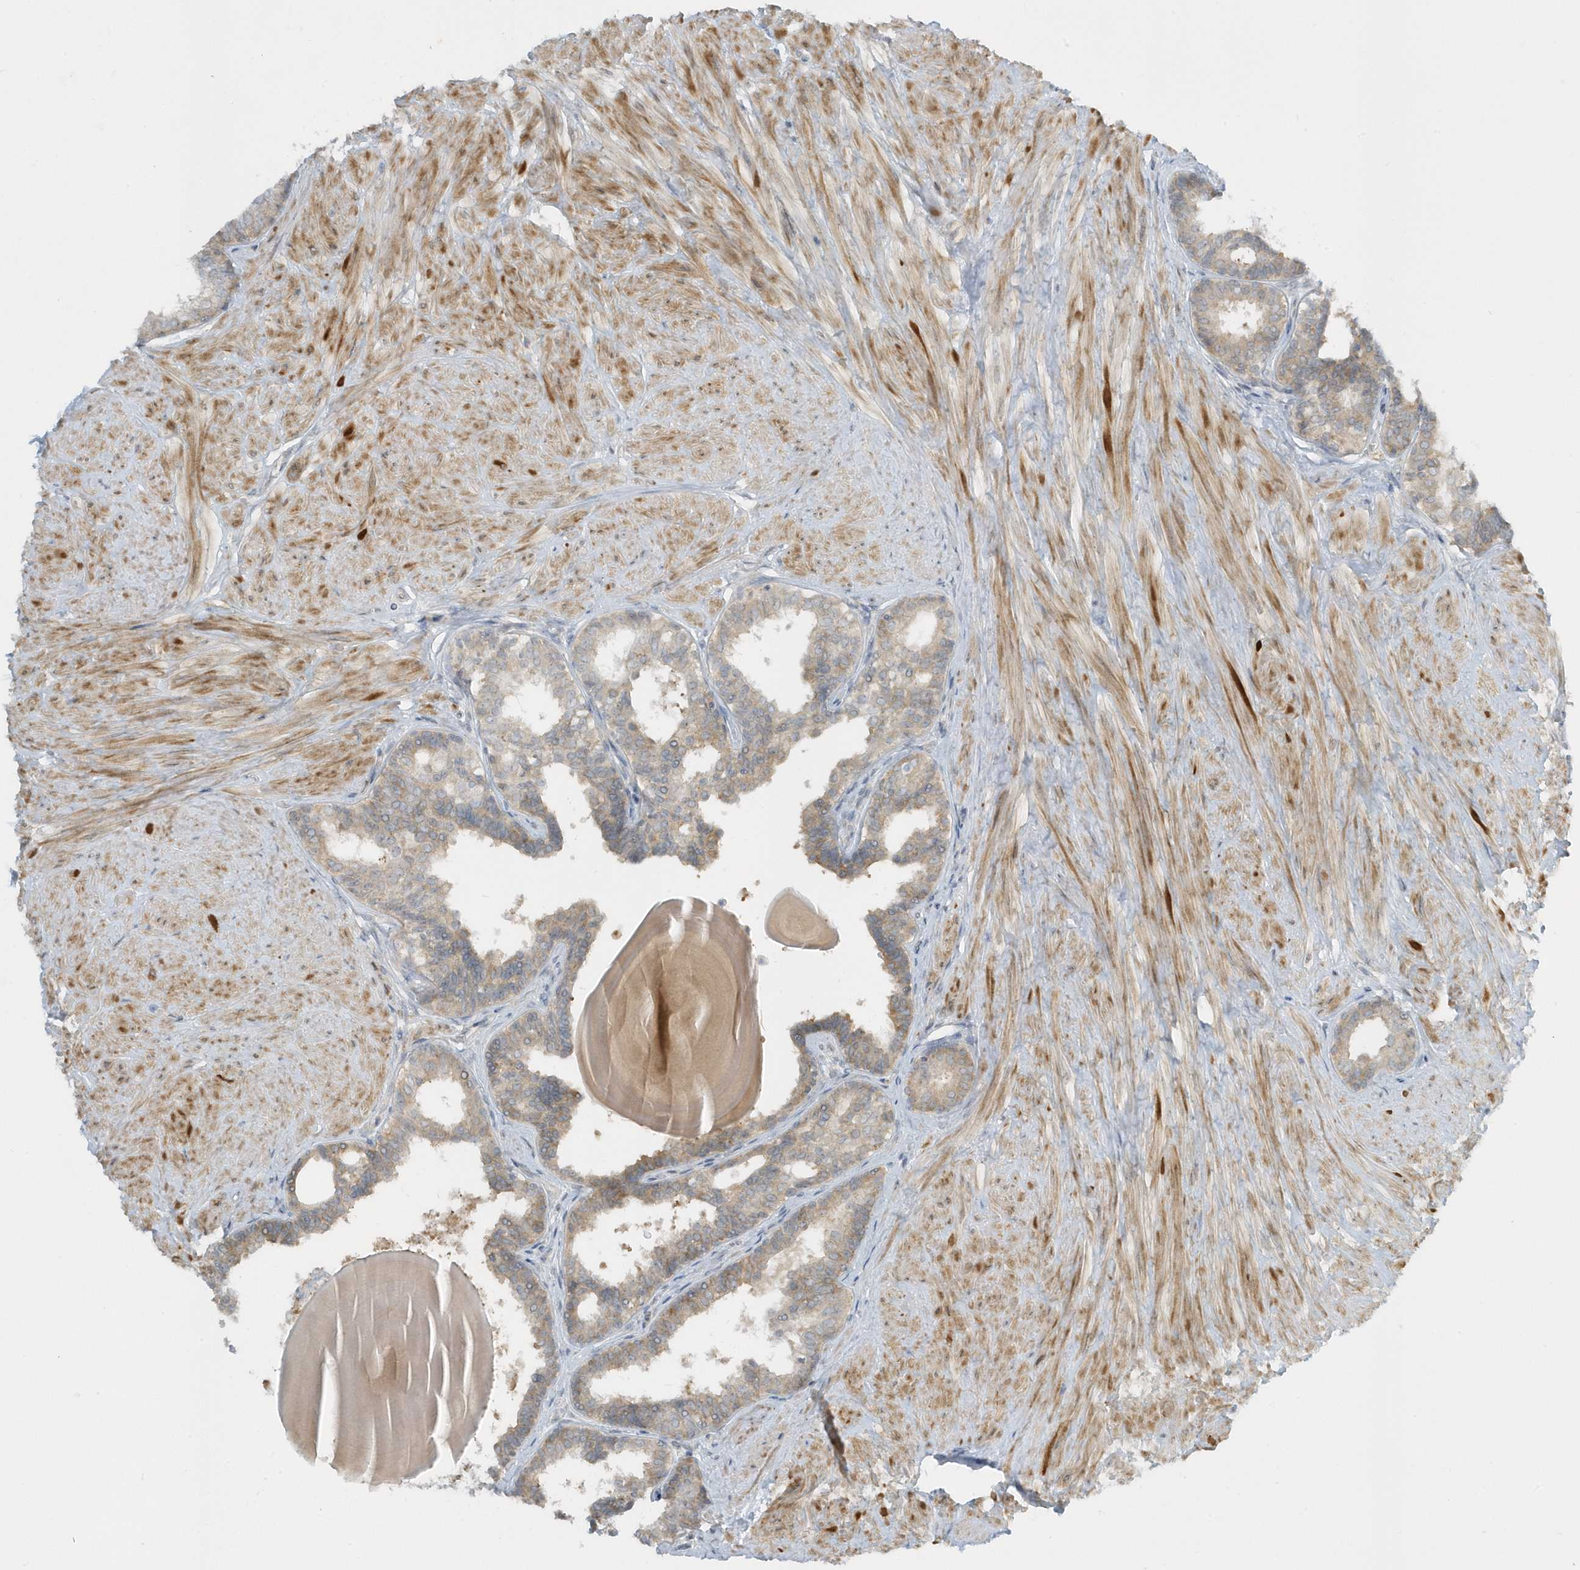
{"staining": {"intensity": "moderate", "quantity": ">75%", "location": "cytoplasmic/membranous"}, "tissue": "prostate", "cell_type": "Glandular cells", "image_type": "normal", "snomed": [{"axis": "morphology", "description": "Normal tissue, NOS"}, {"axis": "topography", "description": "Prostate"}], "caption": "Immunohistochemical staining of benign human prostate demonstrates medium levels of moderate cytoplasmic/membranous expression in approximately >75% of glandular cells.", "gene": "SCN3A", "patient": {"sex": "male", "age": 48}}